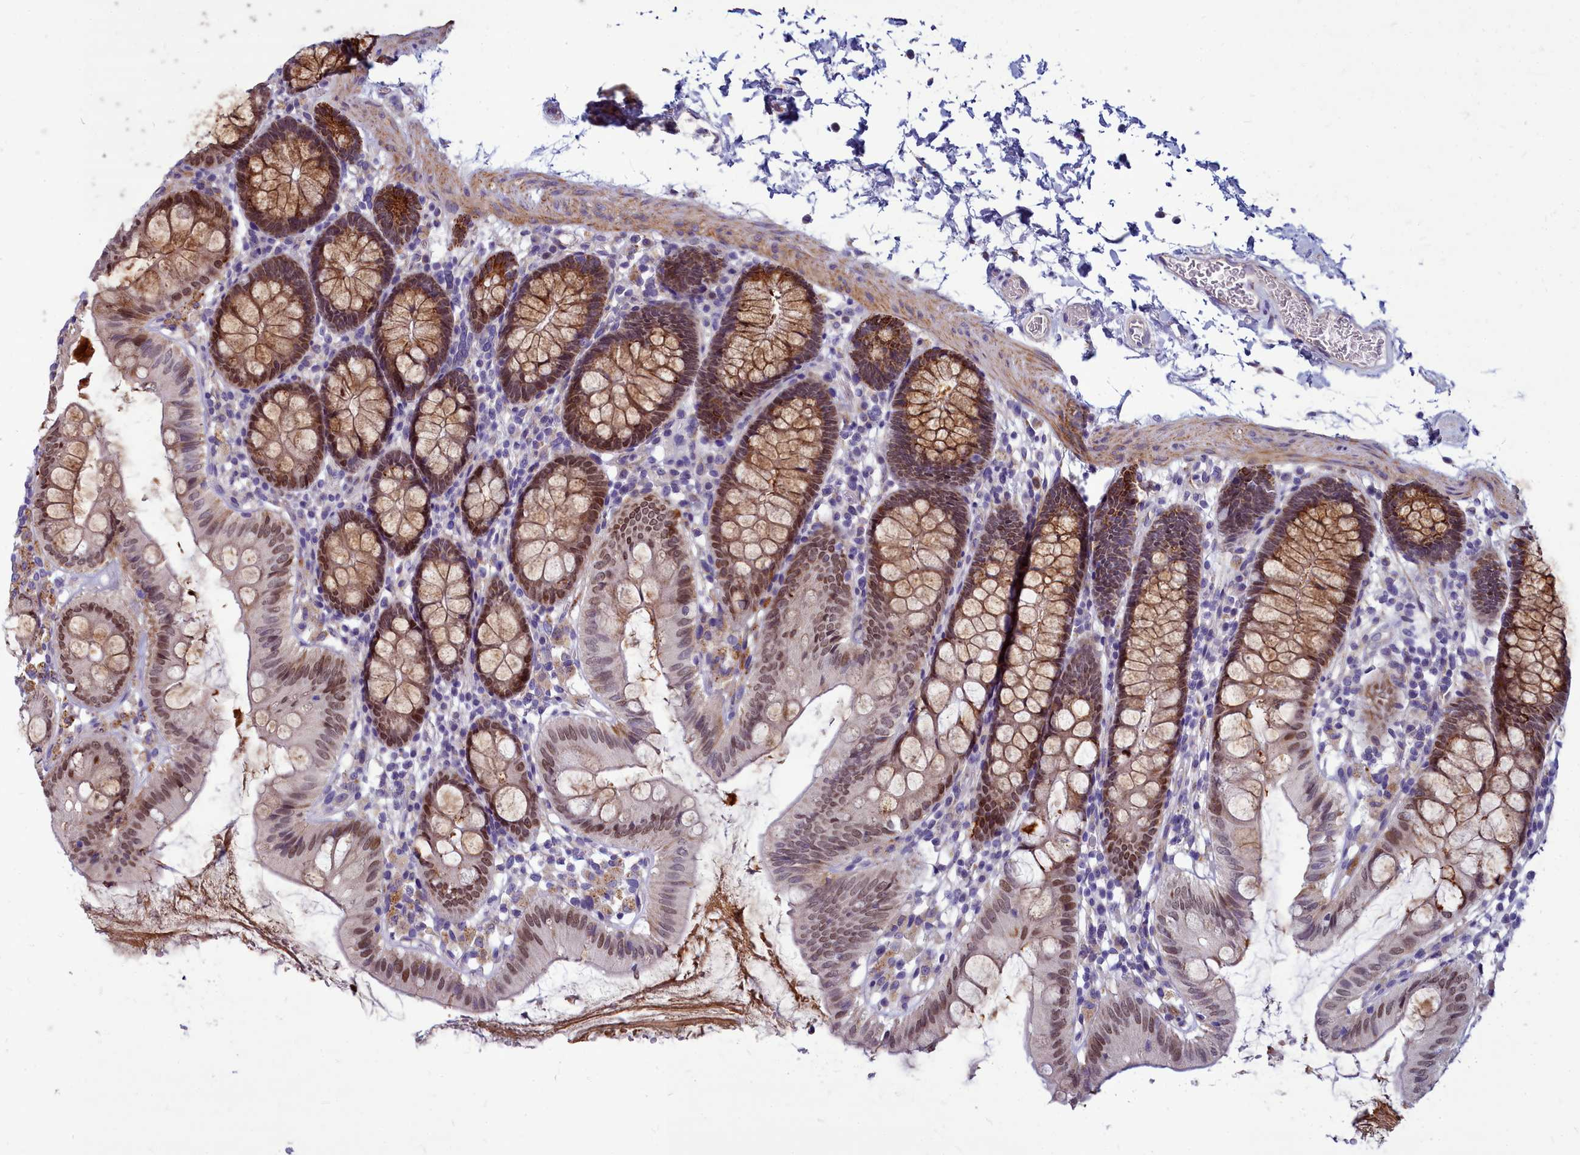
{"staining": {"intensity": "weak", "quantity": "<25%", "location": "cytoplasmic/membranous"}, "tissue": "colon", "cell_type": "Endothelial cells", "image_type": "normal", "snomed": [{"axis": "morphology", "description": "Normal tissue, NOS"}, {"axis": "topography", "description": "Colon"}], "caption": "Endothelial cells are negative for brown protein staining in unremarkable colon. (Immunohistochemistry (ihc), brightfield microscopy, high magnification).", "gene": "SMPD4", "patient": {"sex": "male", "age": 75}}